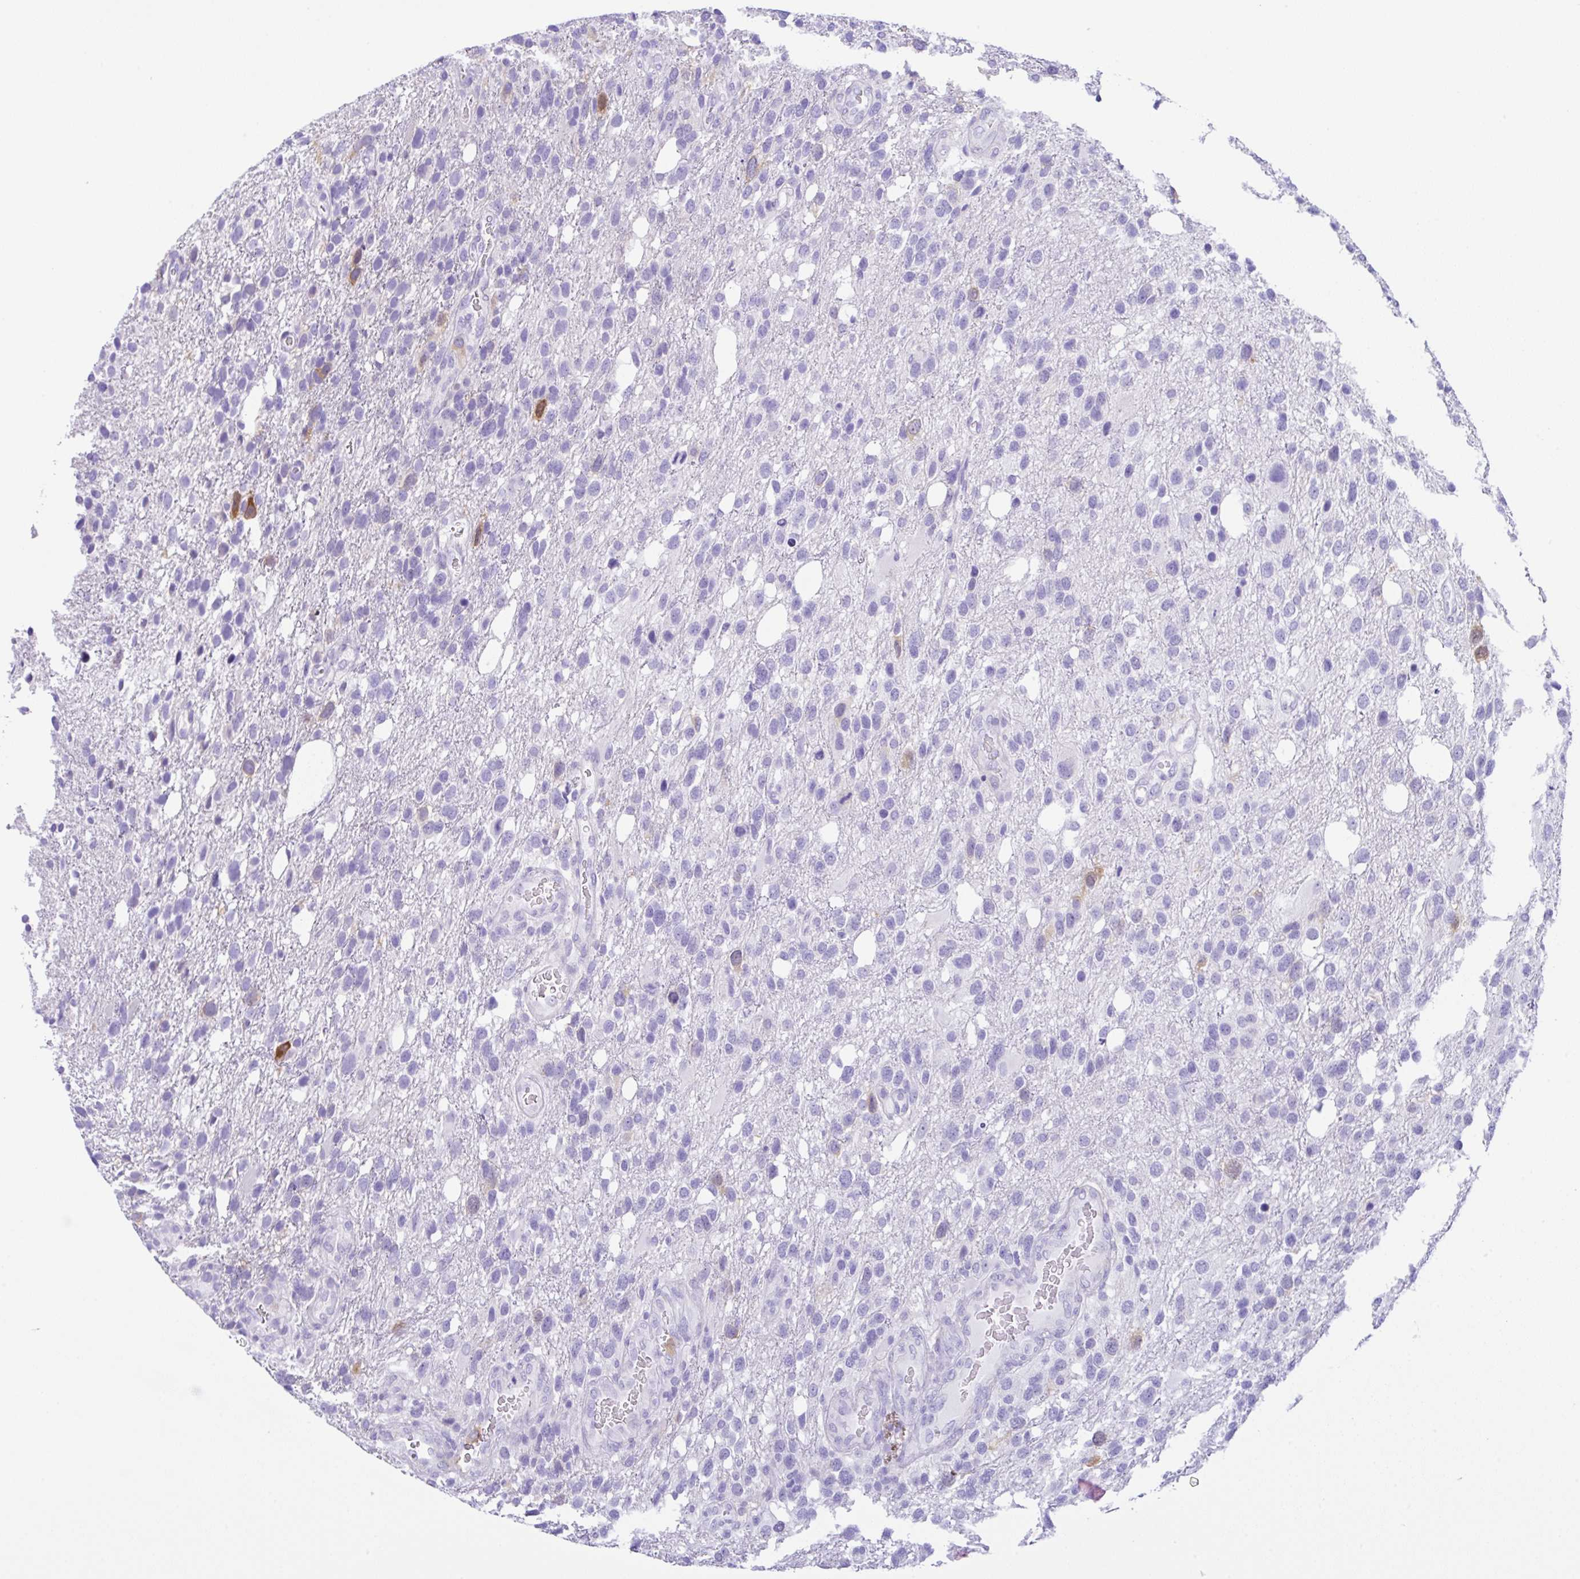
{"staining": {"intensity": "negative", "quantity": "none", "location": "none"}, "tissue": "glioma", "cell_type": "Tumor cells", "image_type": "cancer", "snomed": [{"axis": "morphology", "description": "Glioma, malignant, High grade"}, {"axis": "topography", "description": "Brain"}], "caption": "Tumor cells show no significant protein positivity in glioma.", "gene": "RRM2", "patient": {"sex": "female", "age": 58}}